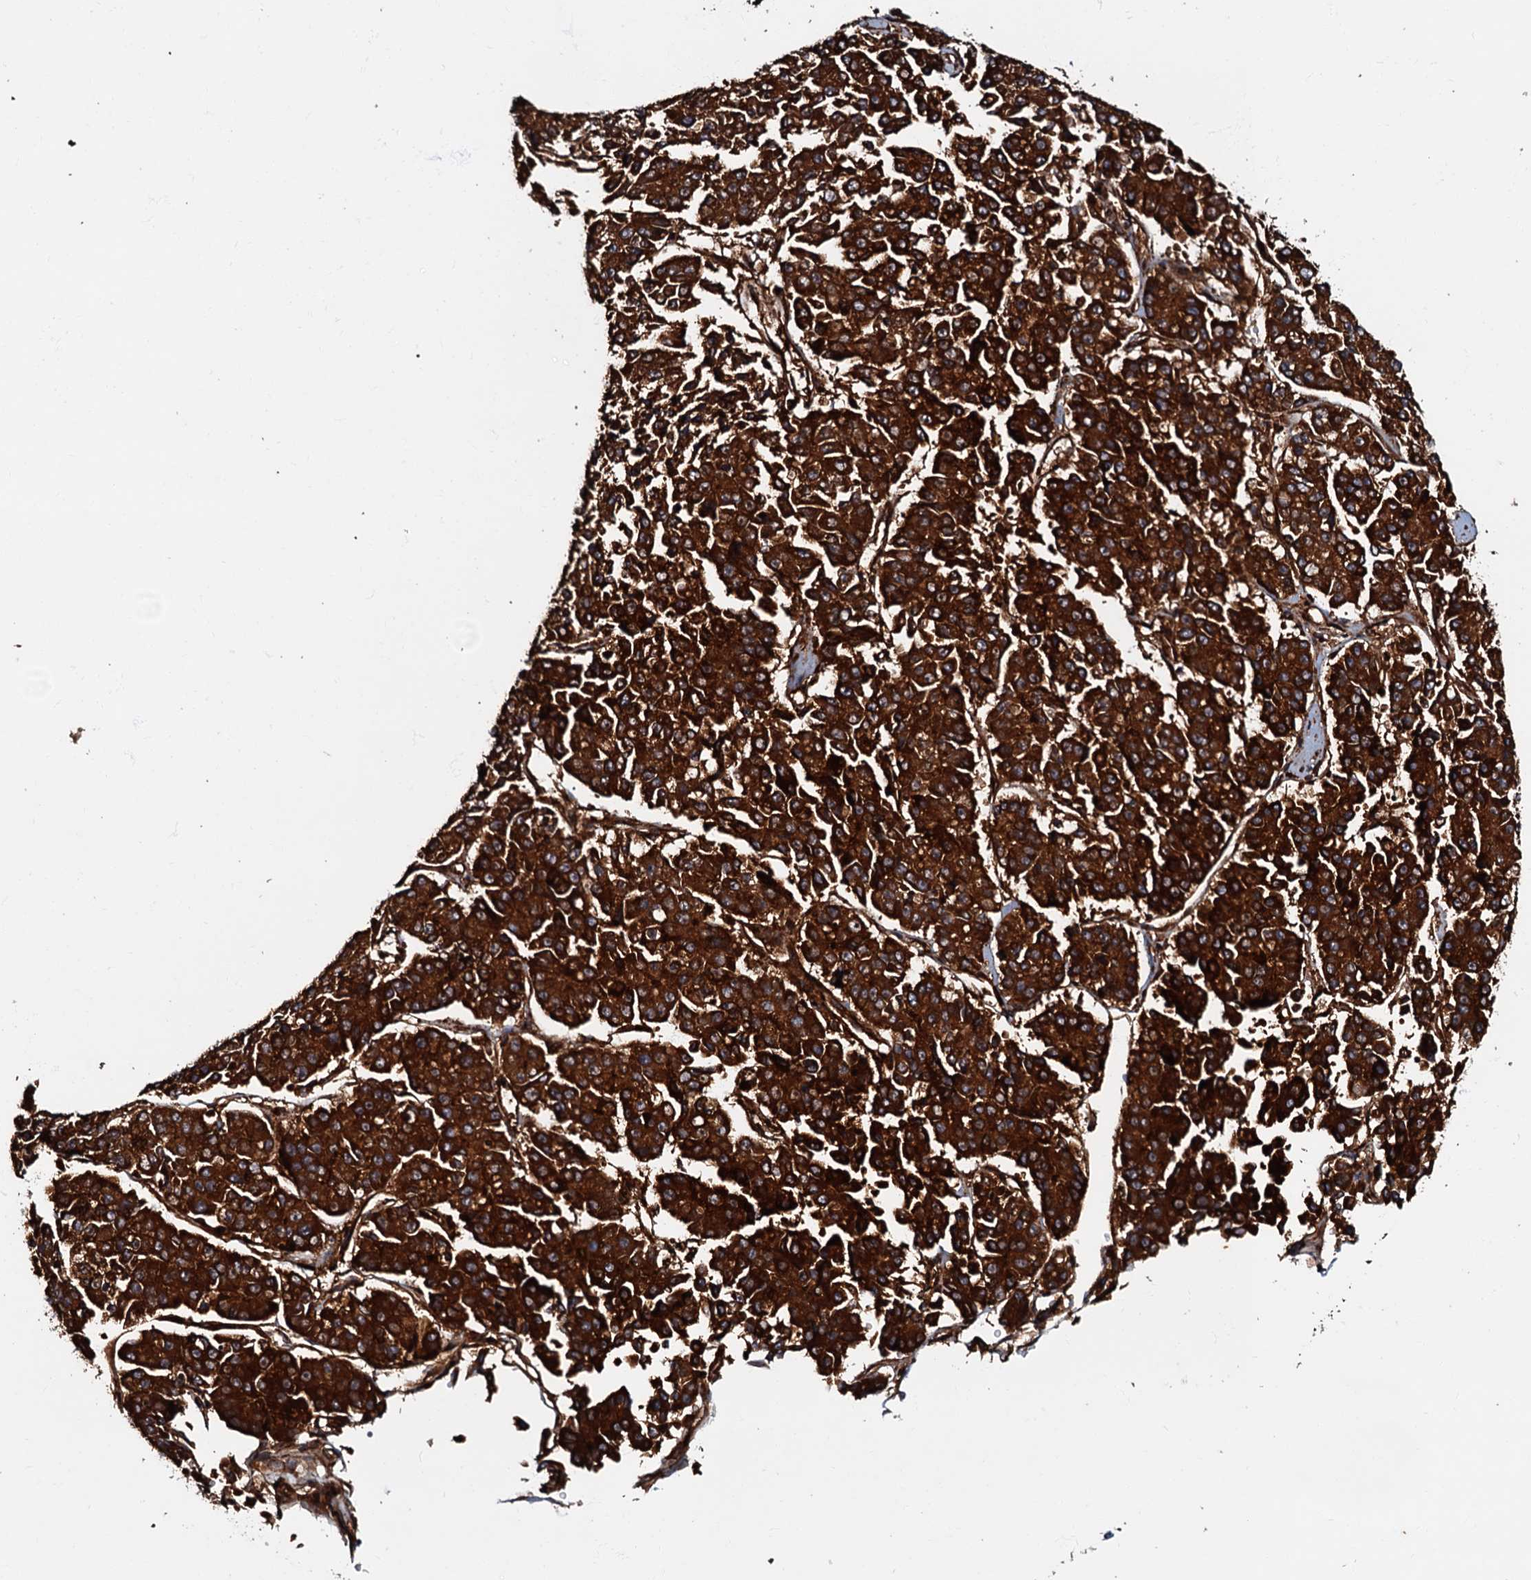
{"staining": {"intensity": "strong", "quantity": ">75%", "location": "cytoplasmic/membranous"}, "tissue": "pancreatic cancer", "cell_type": "Tumor cells", "image_type": "cancer", "snomed": [{"axis": "morphology", "description": "Adenocarcinoma, NOS"}, {"axis": "topography", "description": "Pancreas"}], "caption": "Protein staining demonstrates strong cytoplasmic/membranous staining in approximately >75% of tumor cells in adenocarcinoma (pancreatic).", "gene": "BLOC1S6", "patient": {"sex": "male", "age": 50}}